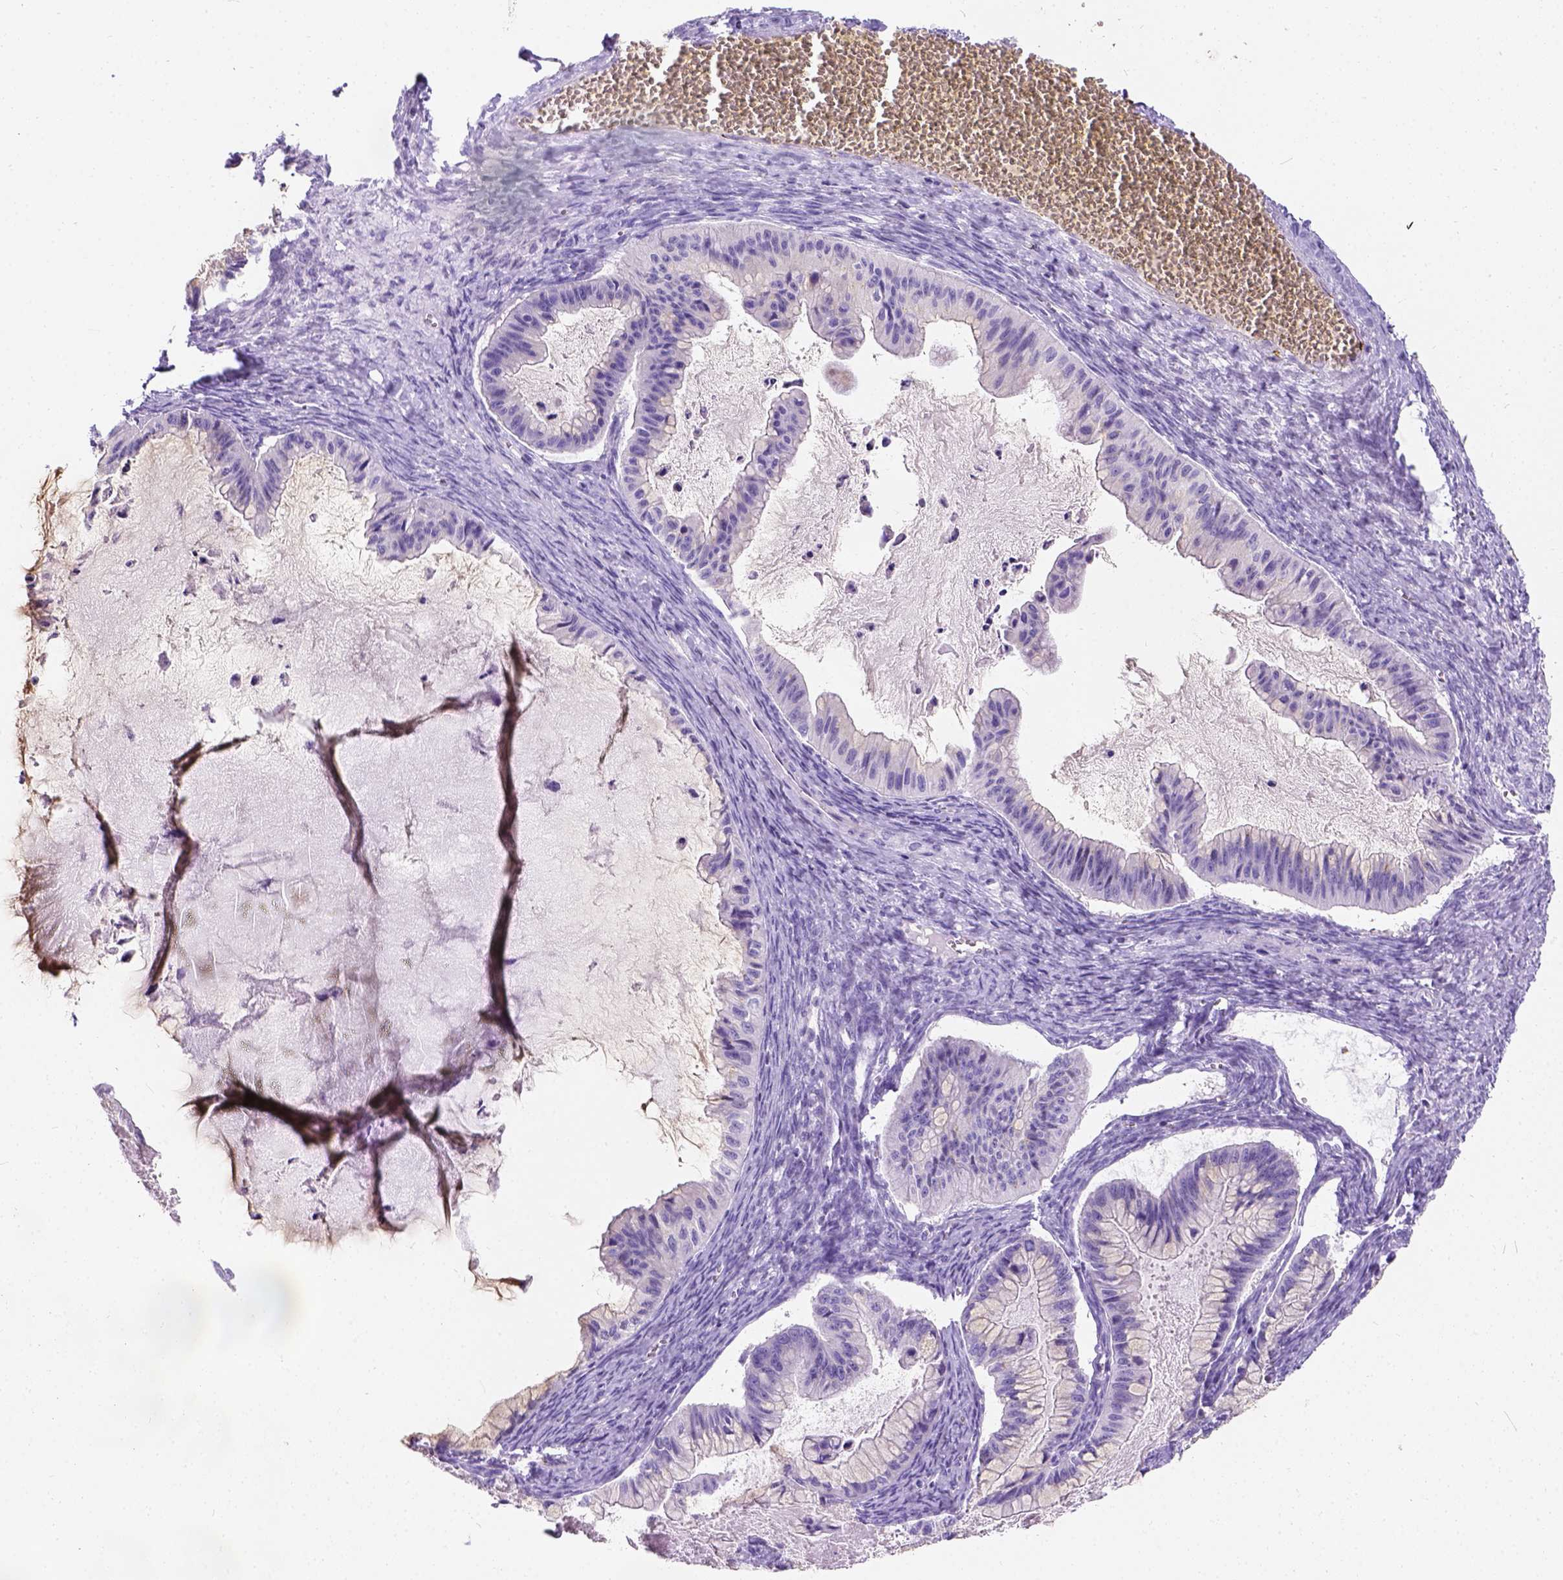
{"staining": {"intensity": "negative", "quantity": "none", "location": "none"}, "tissue": "ovarian cancer", "cell_type": "Tumor cells", "image_type": "cancer", "snomed": [{"axis": "morphology", "description": "Cystadenocarcinoma, mucinous, NOS"}, {"axis": "topography", "description": "Ovary"}], "caption": "Ovarian cancer was stained to show a protein in brown. There is no significant positivity in tumor cells. (Stains: DAB (3,3'-diaminobenzidine) IHC with hematoxylin counter stain, Microscopy: brightfield microscopy at high magnification).", "gene": "PHF7", "patient": {"sex": "female", "age": 72}}